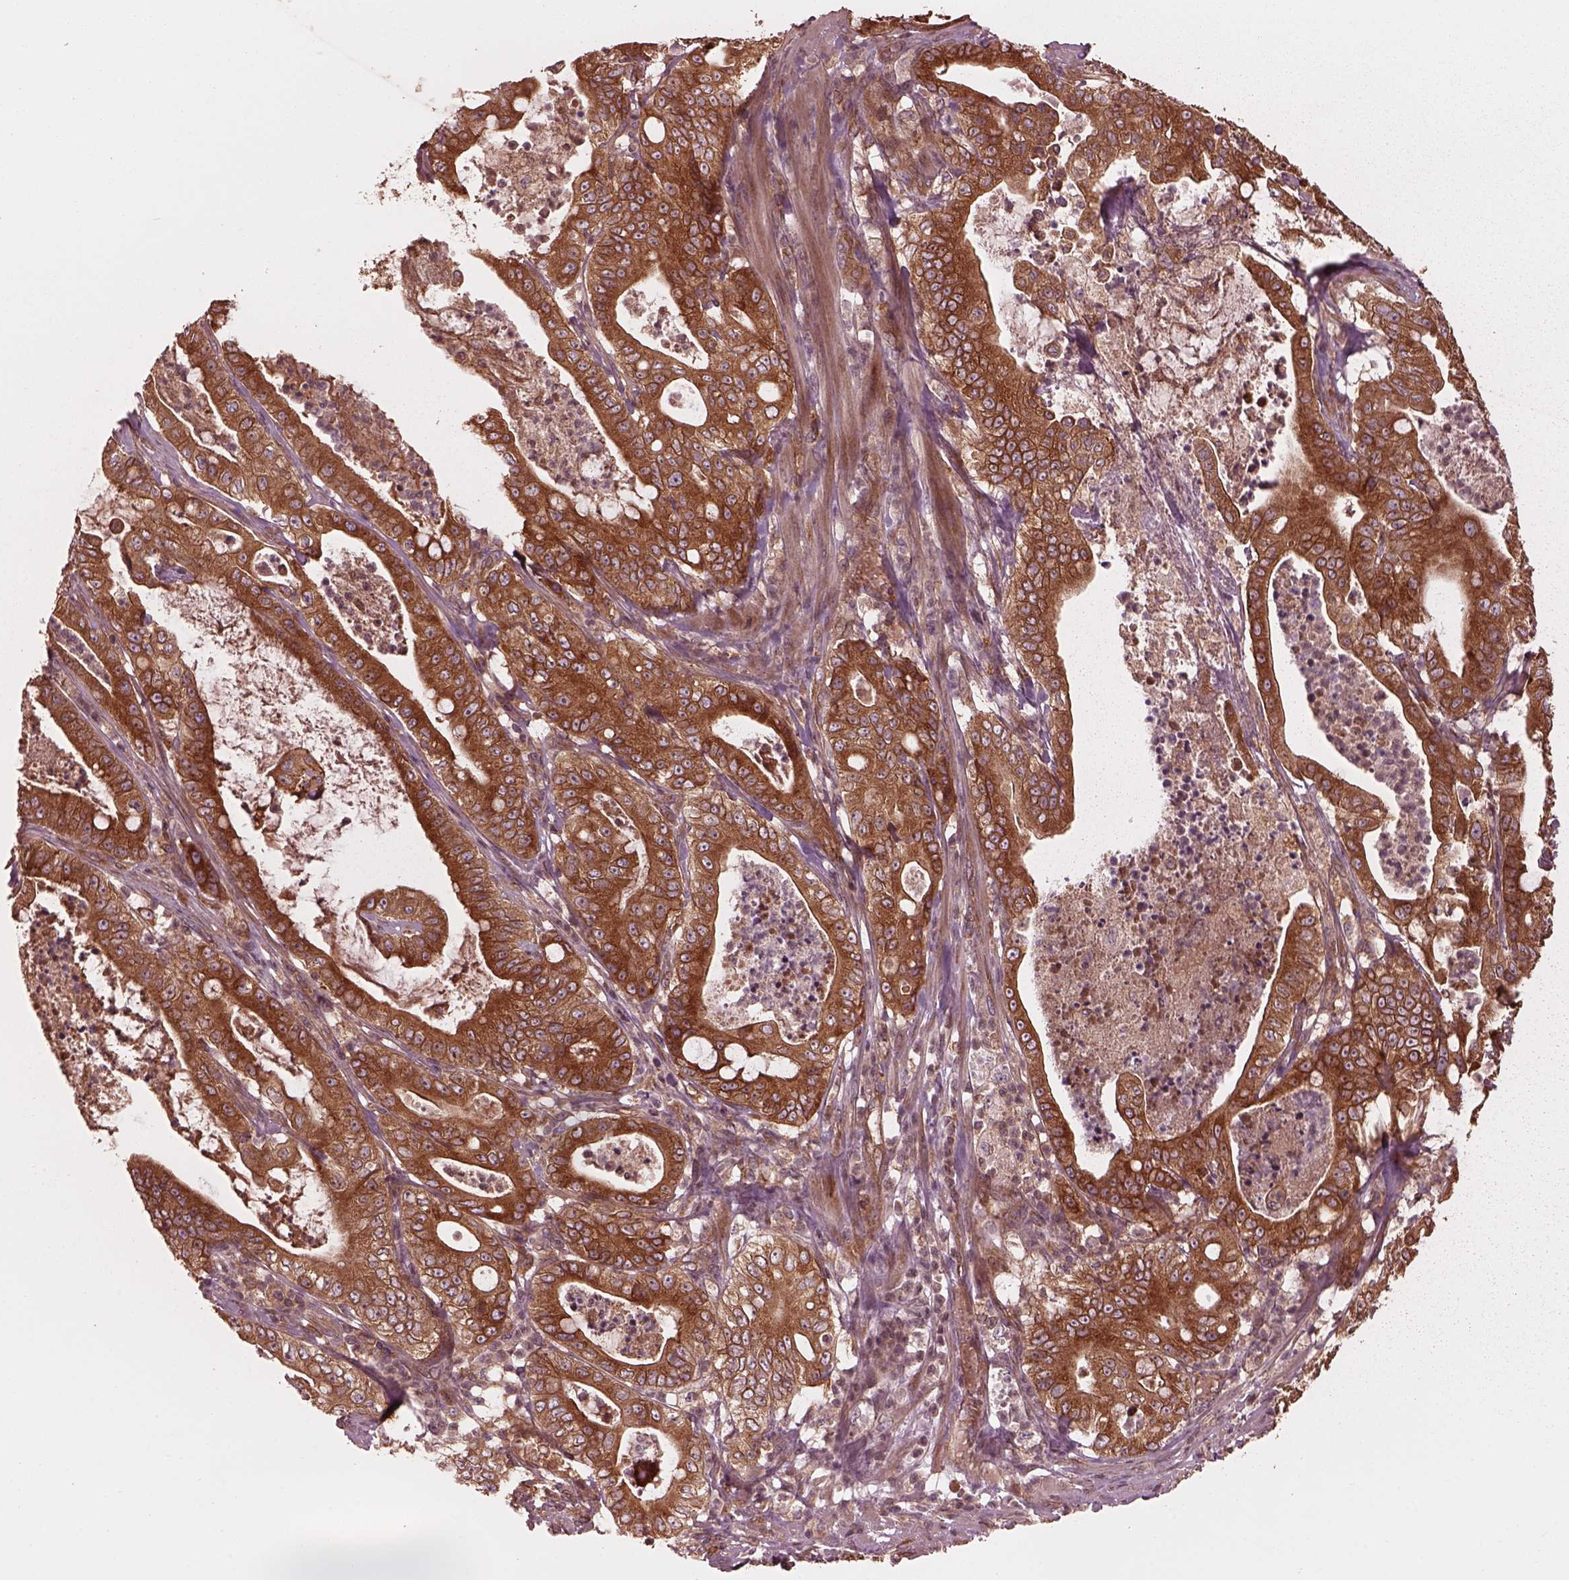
{"staining": {"intensity": "strong", "quantity": ">75%", "location": "cytoplasmic/membranous"}, "tissue": "pancreatic cancer", "cell_type": "Tumor cells", "image_type": "cancer", "snomed": [{"axis": "morphology", "description": "Adenocarcinoma, NOS"}, {"axis": "topography", "description": "Pancreas"}], "caption": "The image reveals staining of pancreatic adenocarcinoma, revealing strong cytoplasmic/membranous protein positivity (brown color) within tumor cells.", "gene": "PIK3R2", "patient": {"sex": "male", "age": 71}}